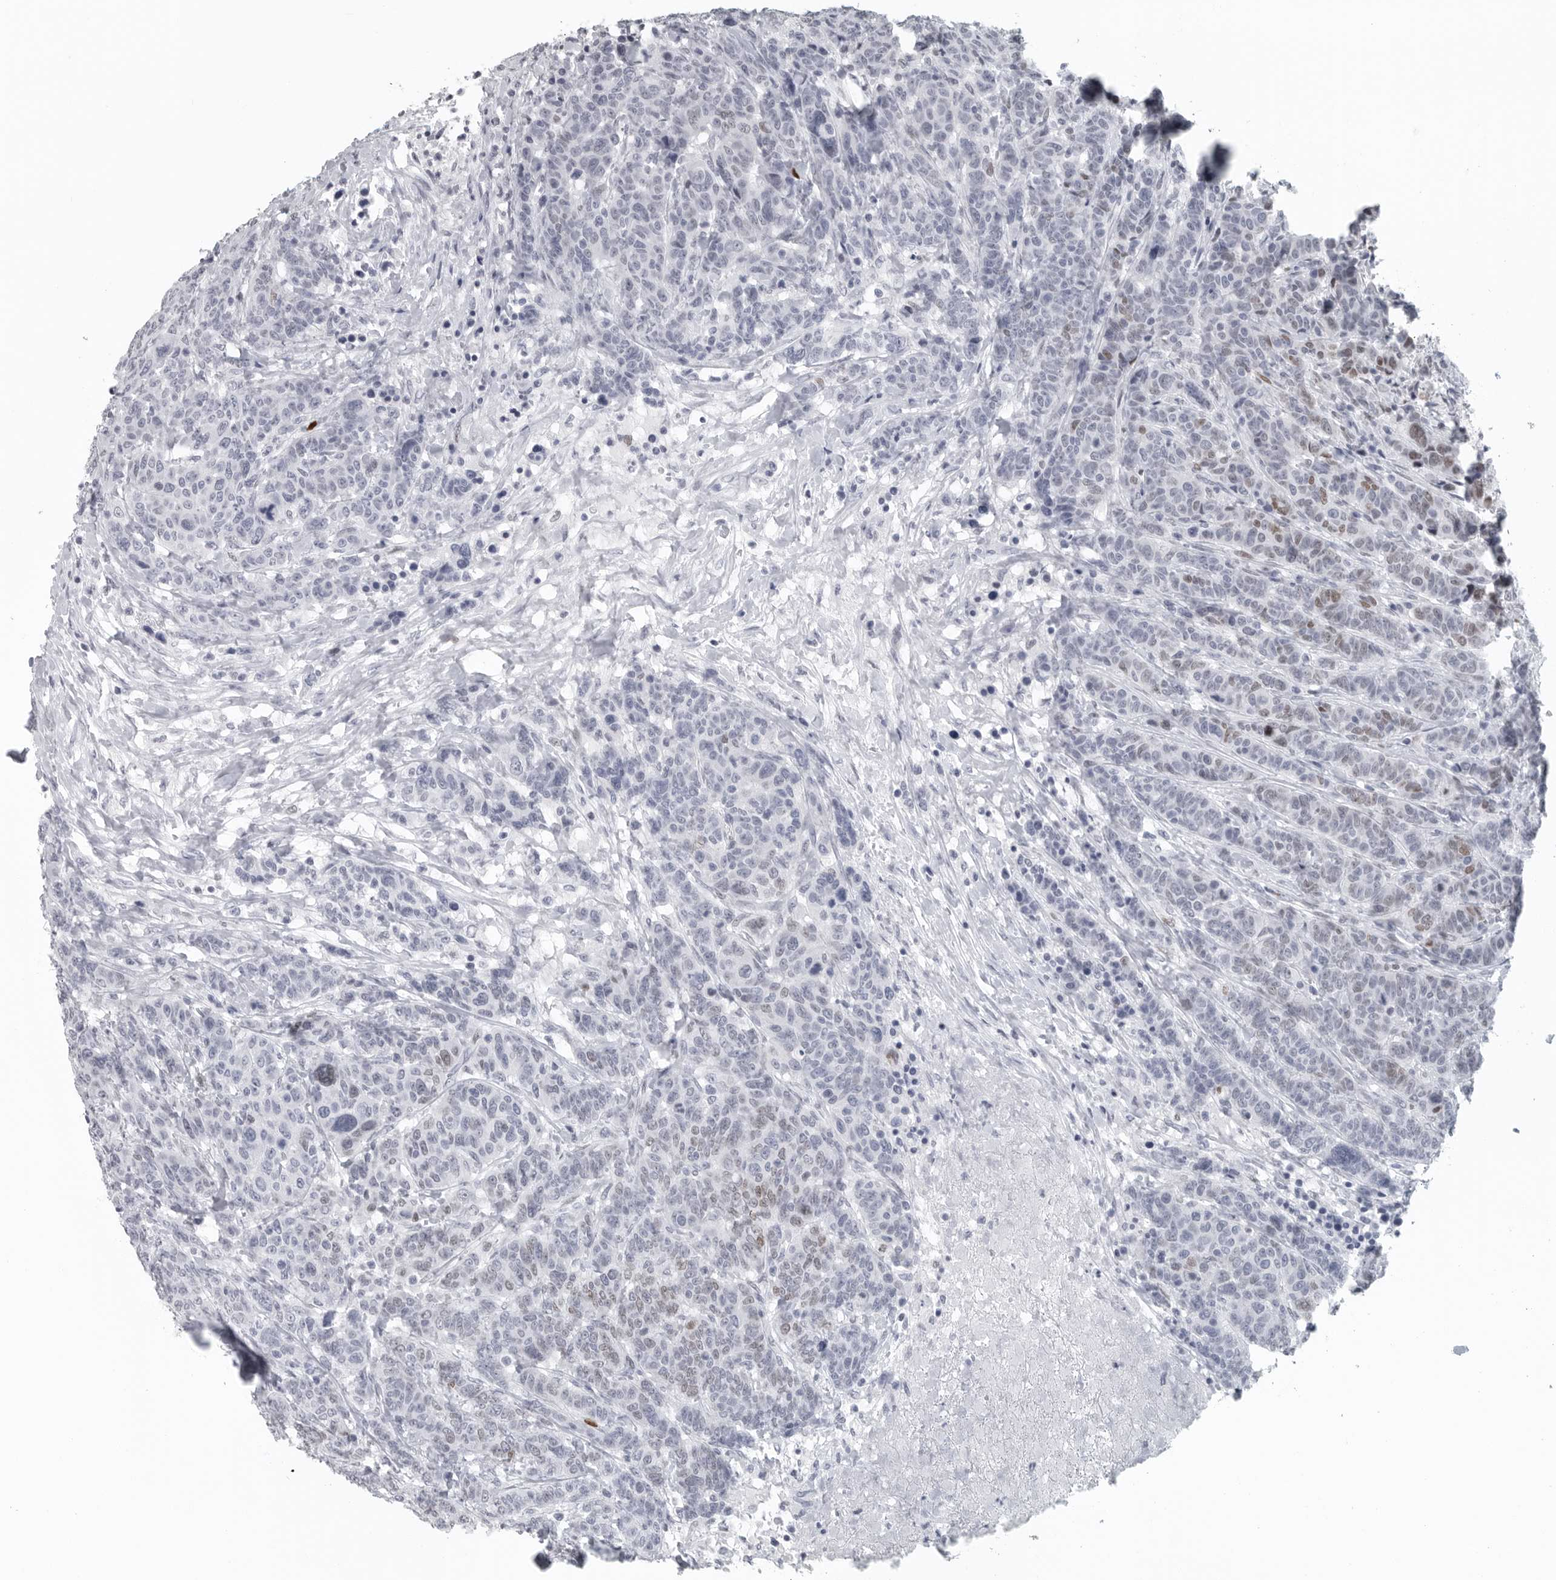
{"staining": {"intensity": "weak", "quantity": "<25%", "location": "nuclear"}, "tissue": "breast cancer", "cell_type": "Tumor cells", "image_type": "cancer", "snomed": [{"axis": "morphology", "description": "Duct carcinoma"}, {"axis": "topography", "description": "Breast"}], "caption": "Immunohistochemical staining of human breast invasive ductal carcinoma shows no significant expression in tumor cells.", "gene": "SATB2", "patient": {"sex": "female", "age": 37}}